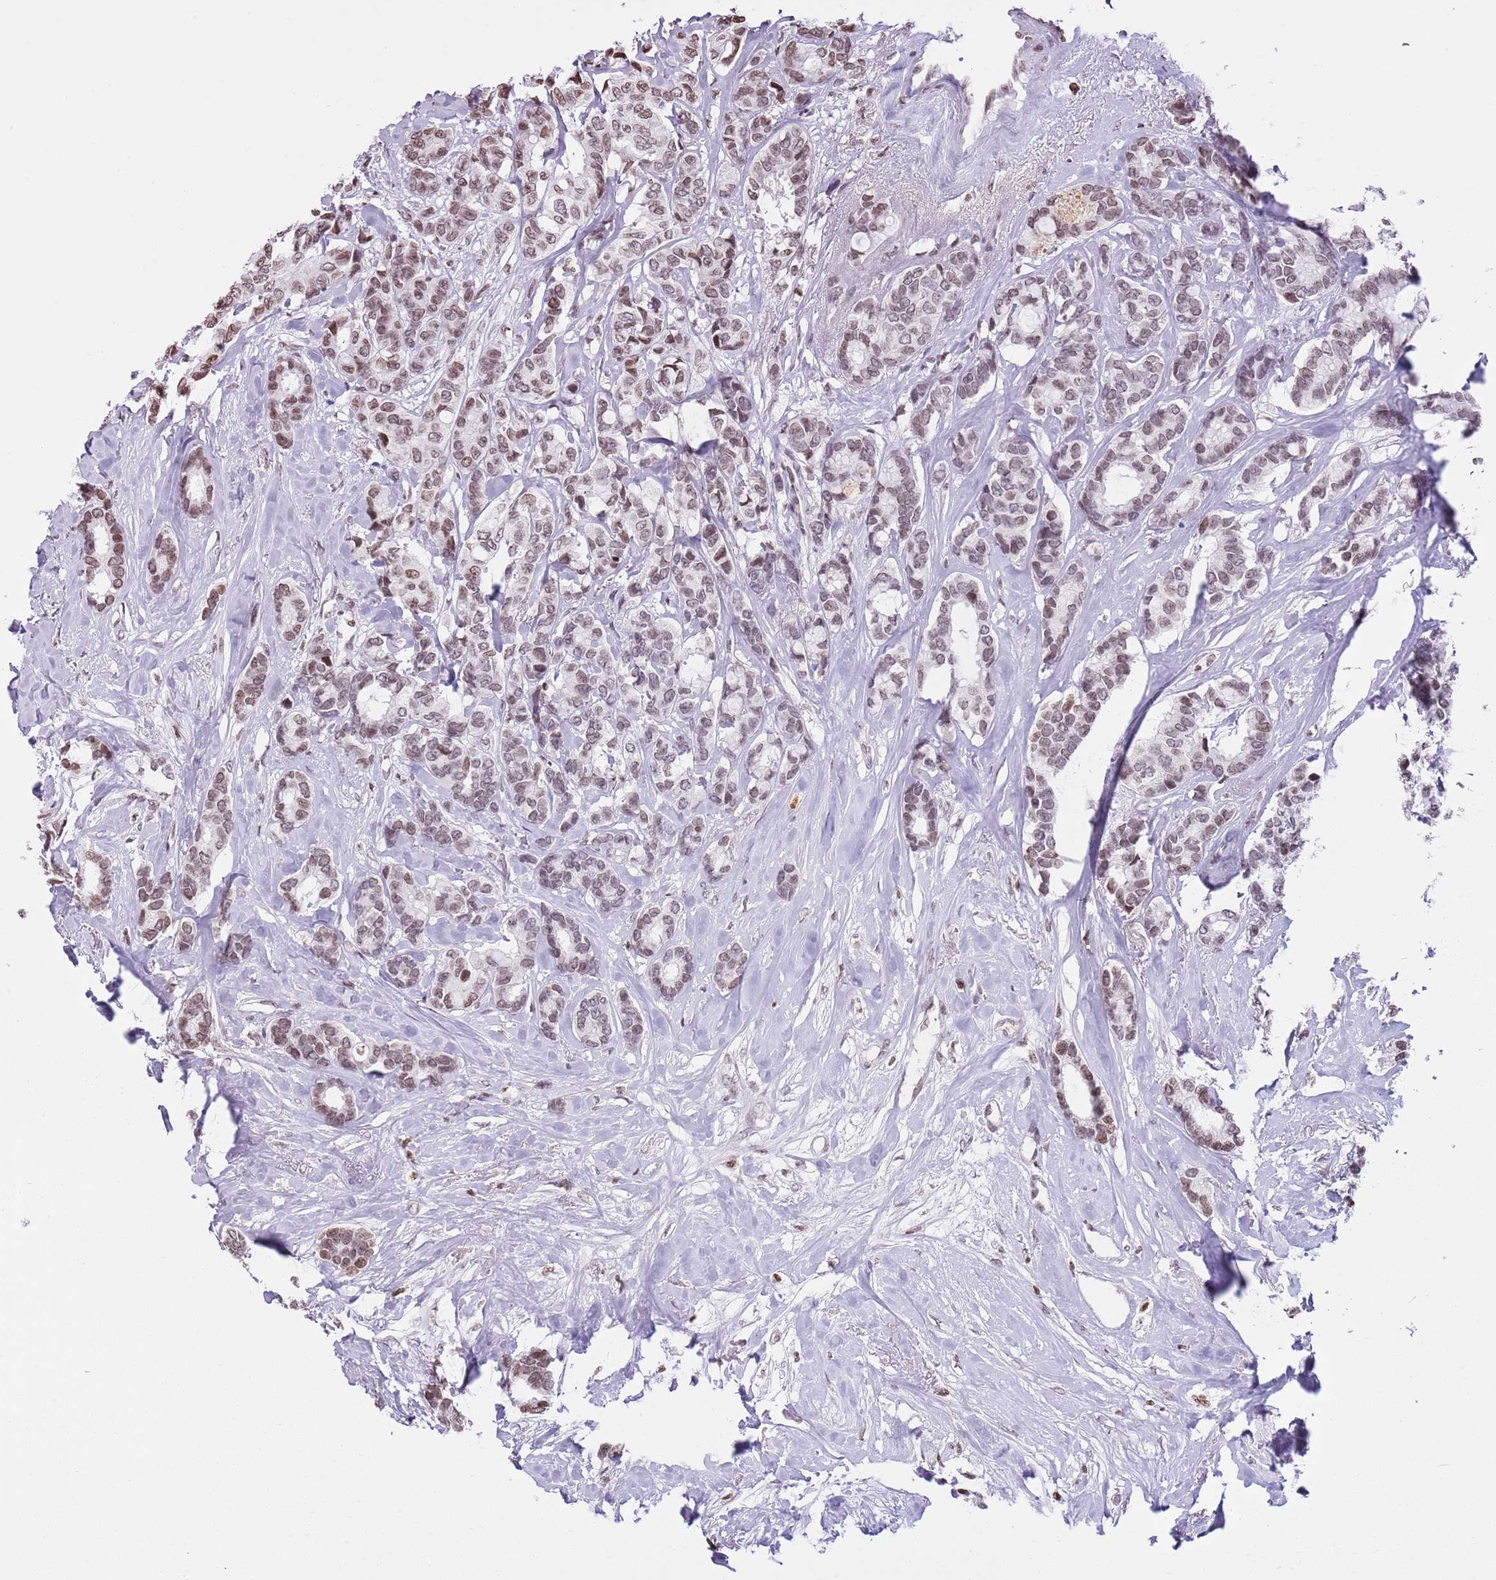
{"staining": {"intensity": "moderate", "quantity": ">75%", "location": "nuclear"}, "tissue": "breast cancer", "cell_type": "Tumor cells", "image_type": "cancer", "snomed": [{"axis": "morphology", "description": "Duct carcinoma"}, {"axis": "topography", "description": "Breast"}], "caption": "Immunohistochemical staining of human breast cancer exhibits moderate nuclear protein expression in approximately >75% of tumor cells.", "gene": "KPNA3", "patient": {"sex": "female", "age": 87}}